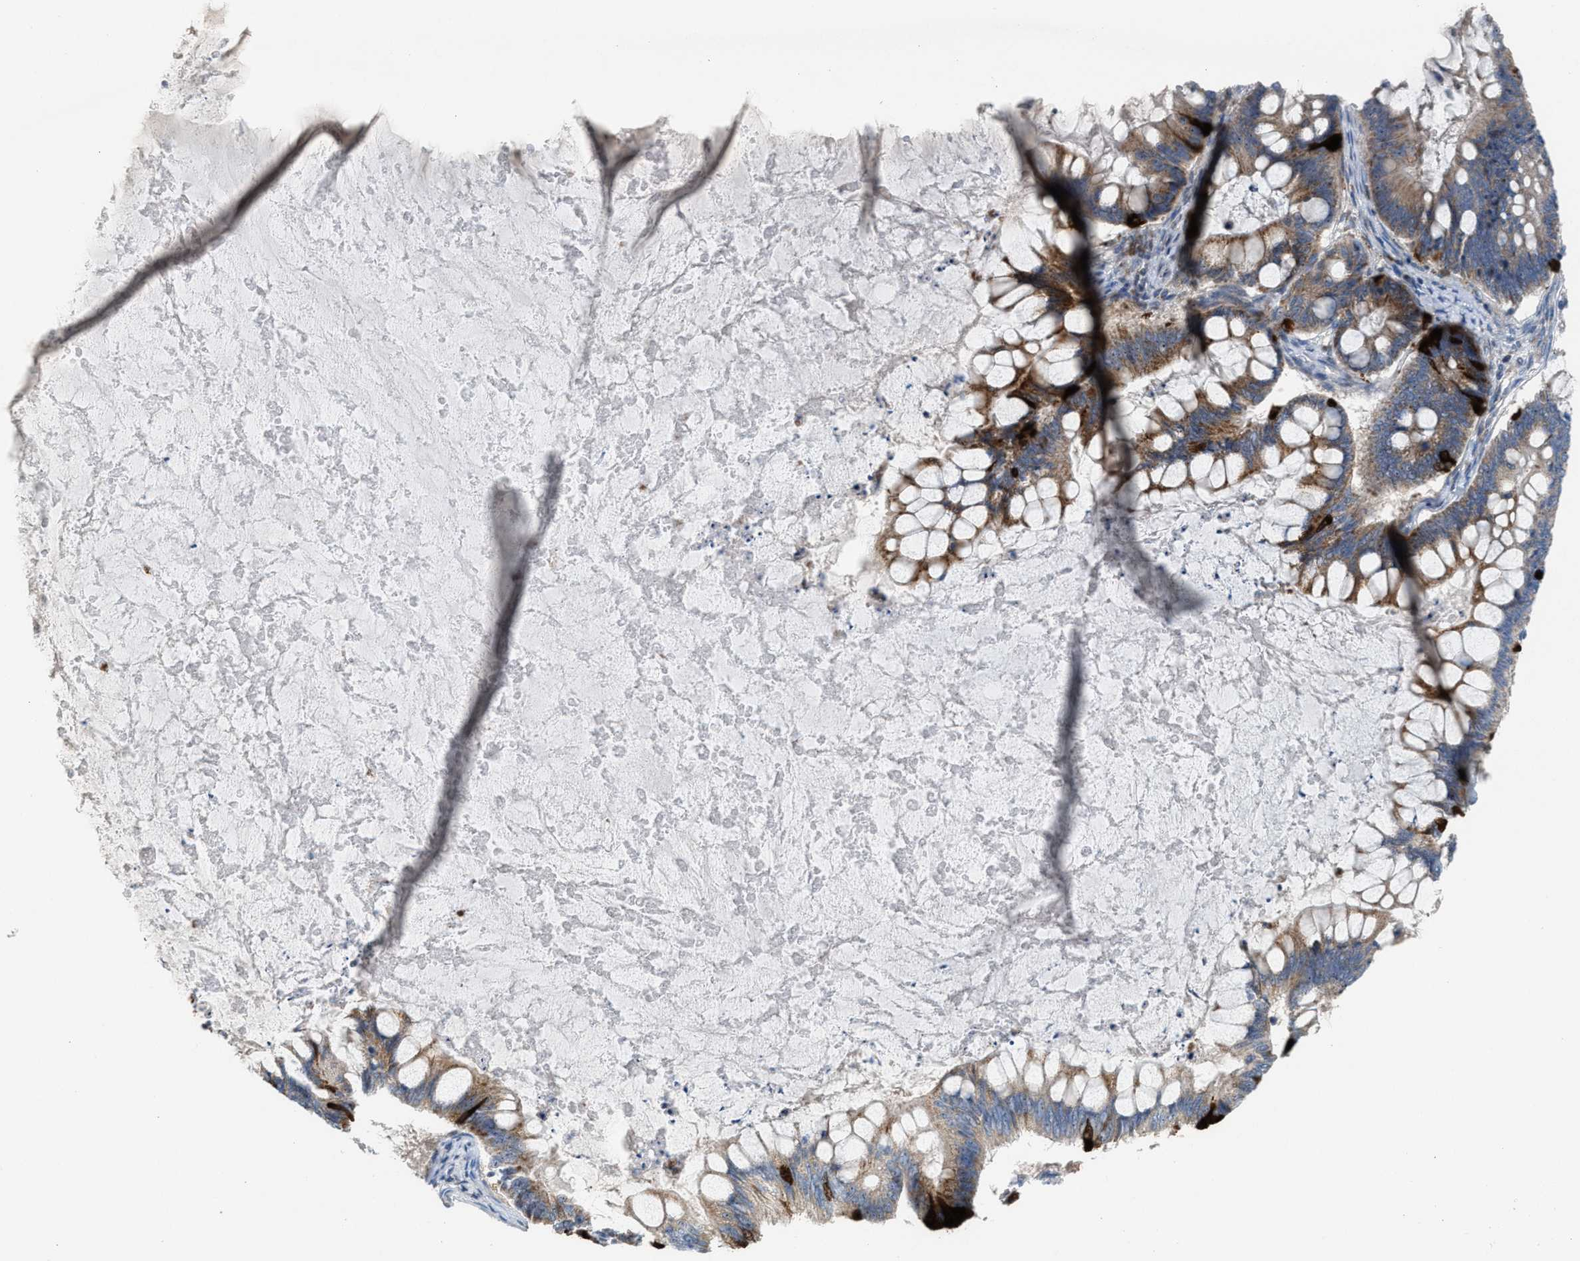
{"staining": {"intensity": "moderate", "quantity": ">75%", "location": "cytoplasmic/membranous"}, "tissue": "ovarian cancer", "cell_type": "Tumor cells", "image_type": "cancer", "snomed": [{"axis": "morphology", "description": "Cystadenocarcinoma, mucinous, NOS"}, {"axis": "topography", "description": "Ovary"}], "caption": "Ovarian cancer stained for a protein (brown) demonstrates moderate cytoplasmic/membranous positive expression in approximately >75% of tumor cells.", "gene": "TPH1", "patient": {"sex": "female", "age": 61}}